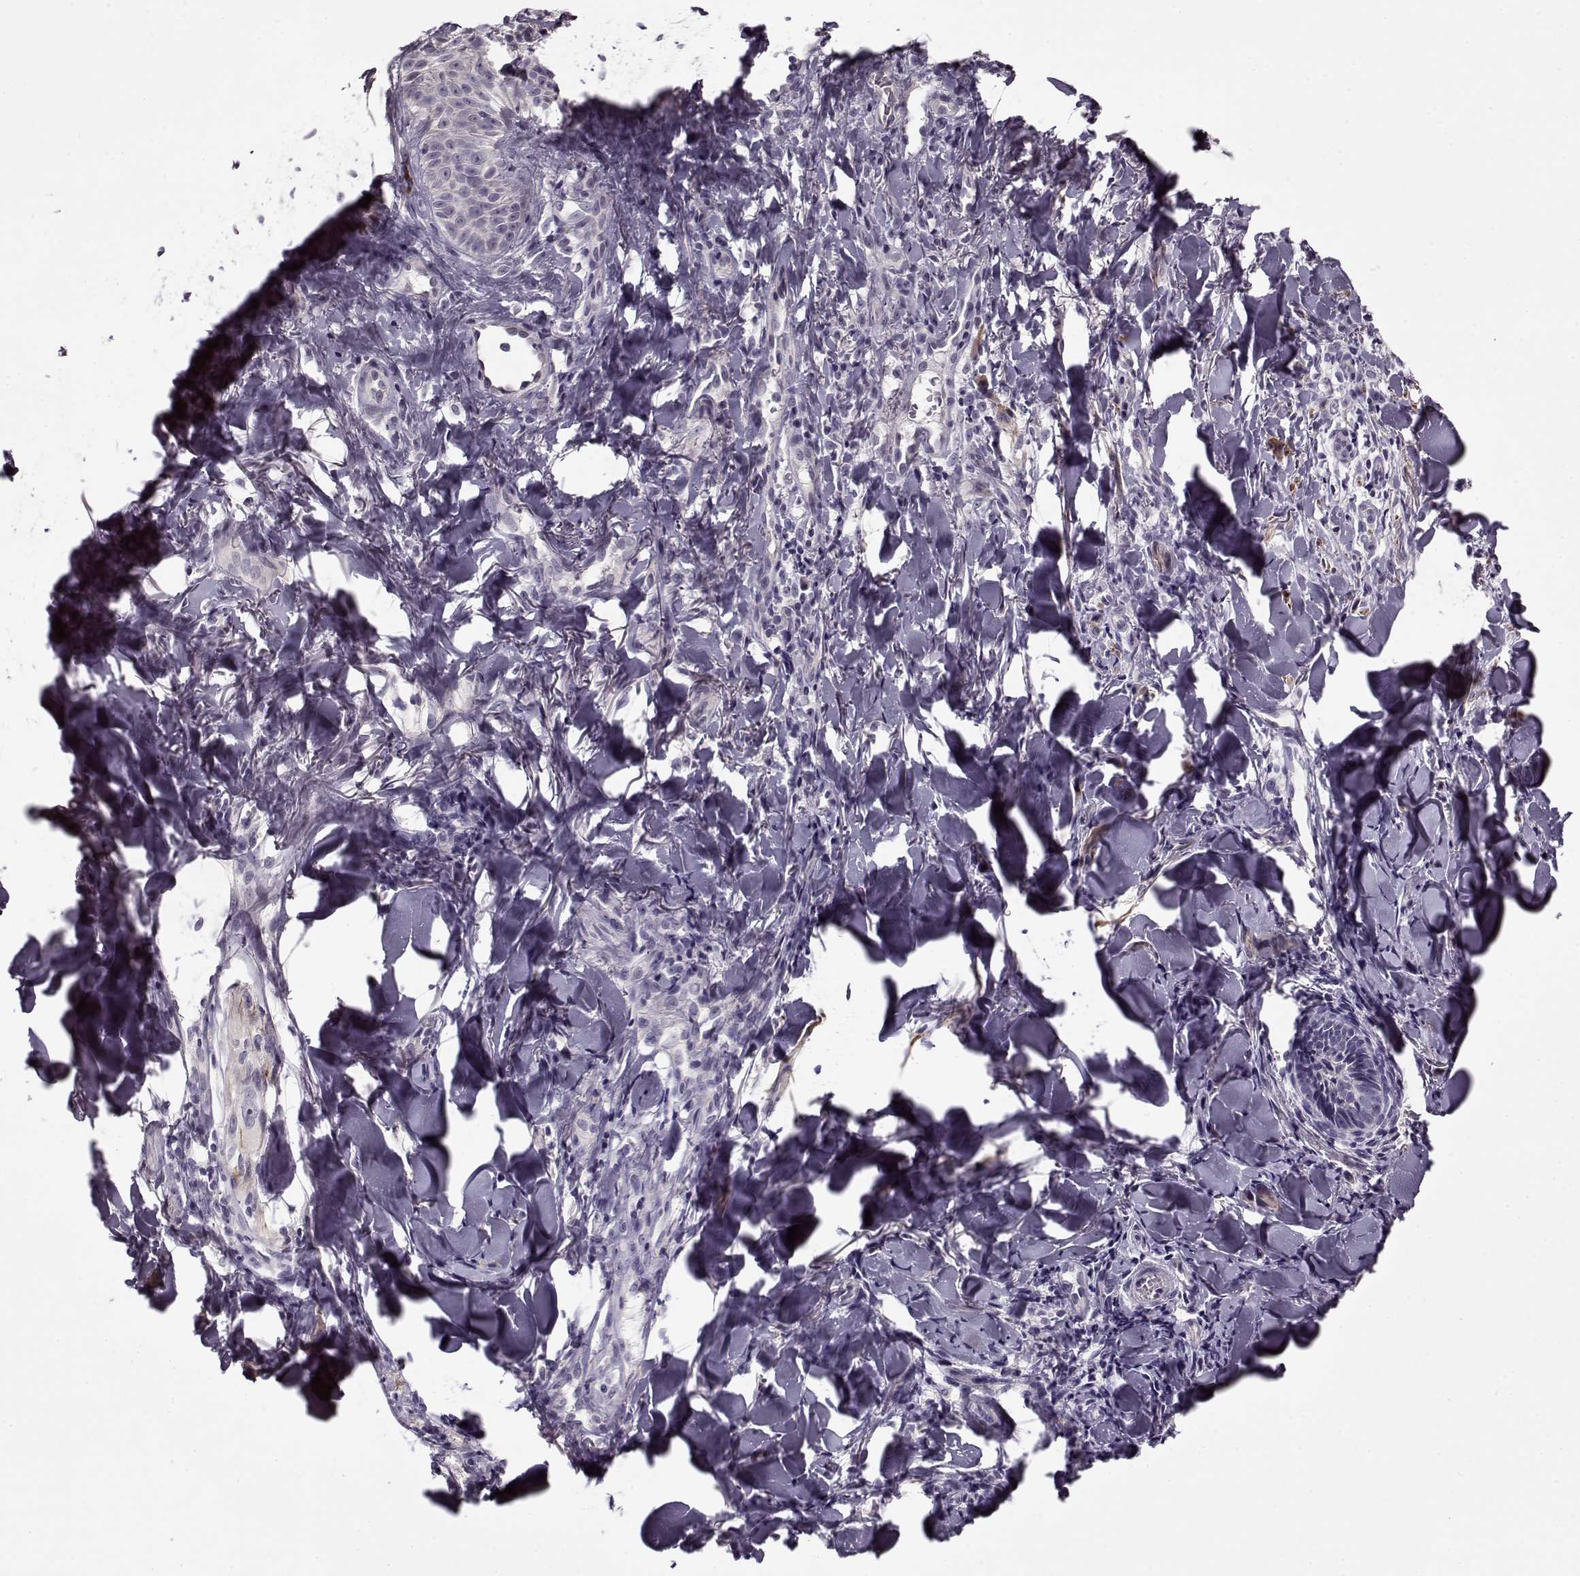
{"staining": {"intensity": "negative", "quantity": "none", "location": "none"}, "tissue": "melanoma", "cell_type": "Tumor cells", "image_type": "cancer", "snomed": [{"axis": "morphology", "description": "Malignant melanoma, NOS"}, {"axis": "topography", "description": "Skin"}], "caption": "This is a micrograph of immunohistochemistry (IHC) staining of malignant melanoma, which shows no staining in tumor cells.", "gene": "PNMT", "patient": {"sex": "male", "age": 67}}